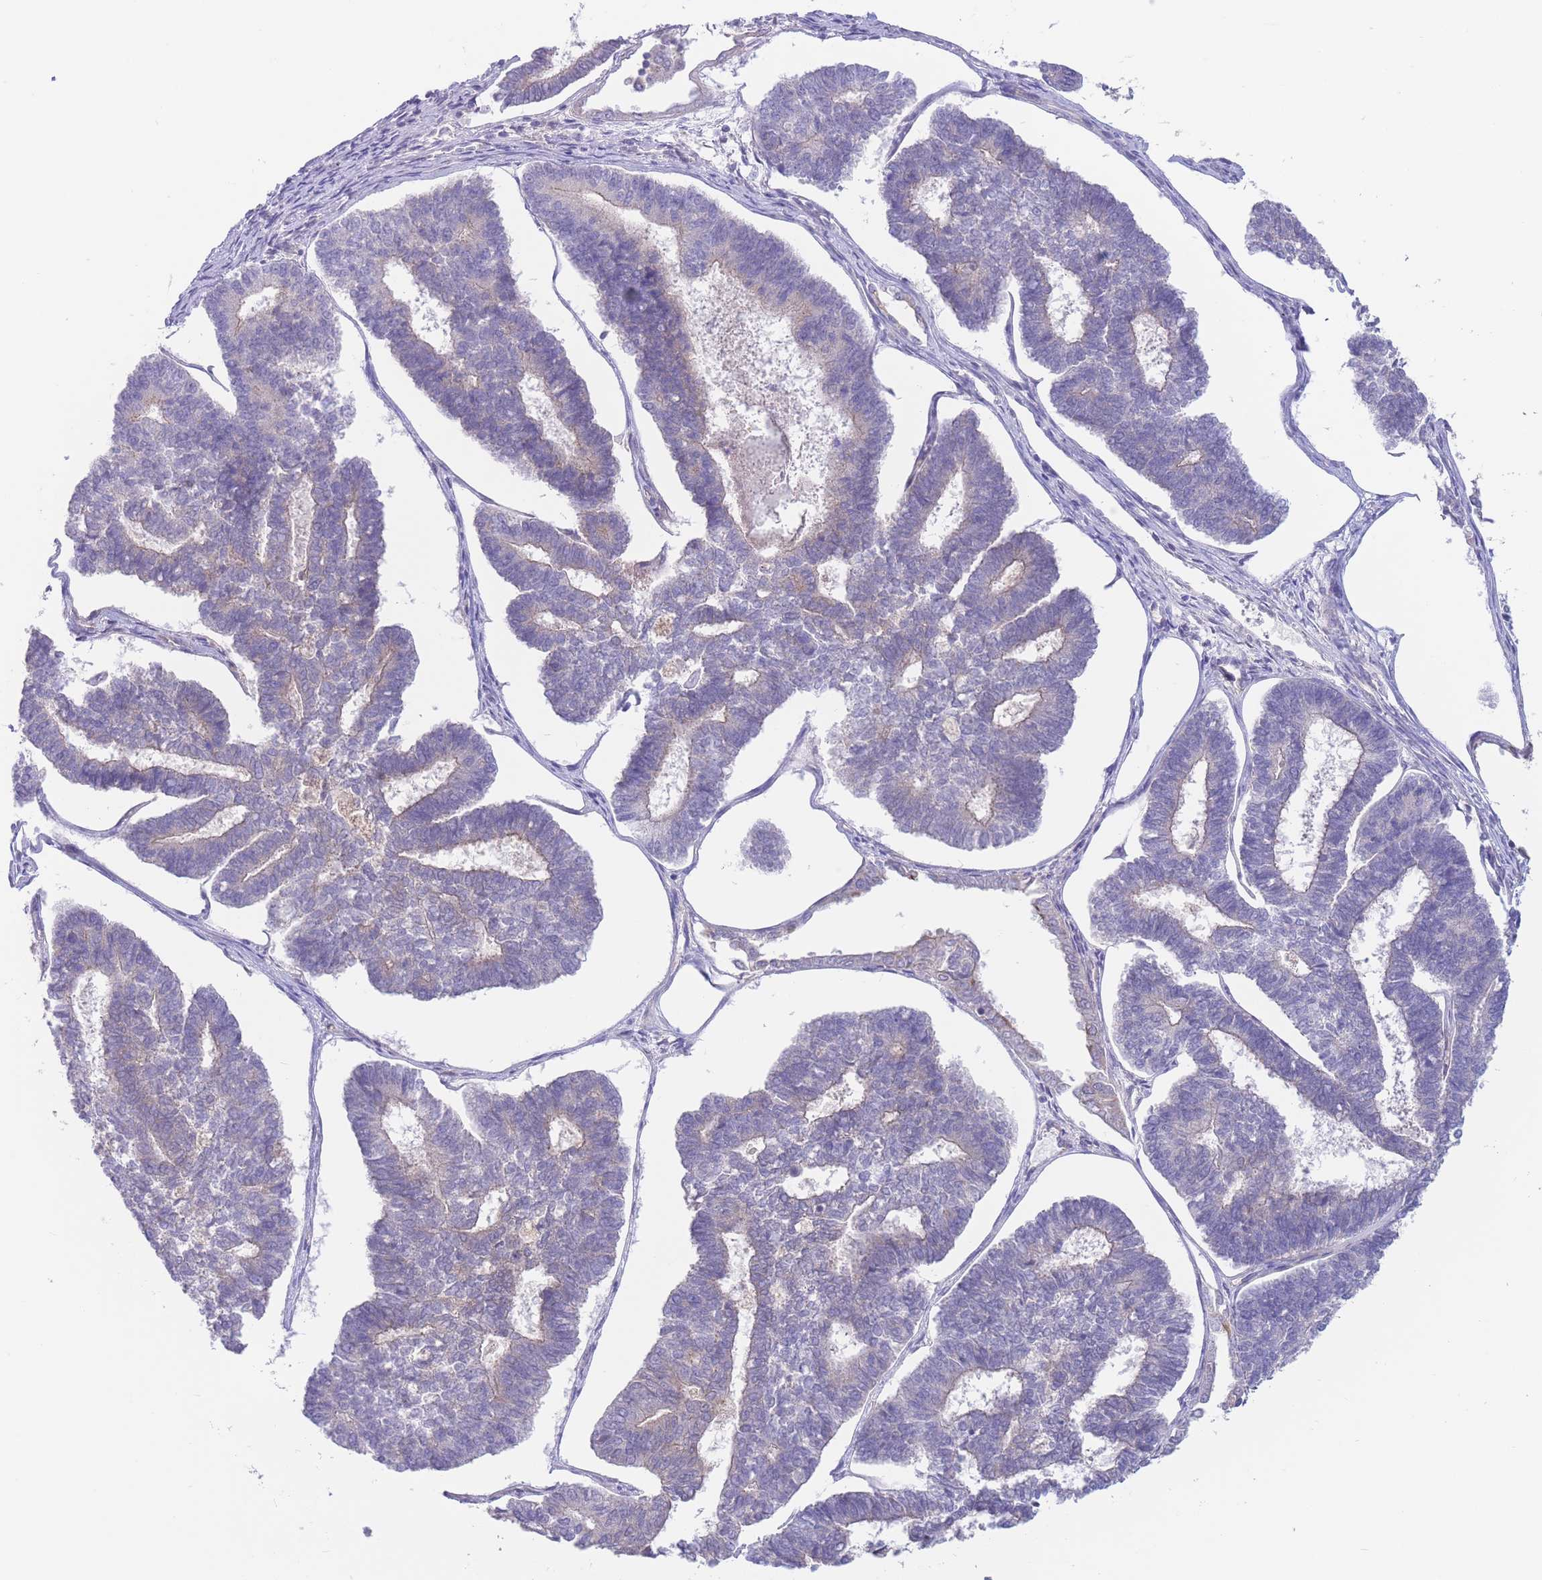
{"staining": {"intensity": "negative", "quantity": "none", "location": "none"}, "tissue": "endometrial cancer", "cell_type": "Tumor cells", "image_type": "cancer", "snomed": [{"axis": "morphology", "description": "Adenocarcinoma, NOS"}, {"axis": "topography", "description": "Endometrium"}], "caption": "A high-resolution photomicrograph shows immunohistochemistry (IHC) staining of endometrial cancer, which reveals no significant staining in tumor cells.", "gene": "ALS2CL", "patient": {"sex": "female", "age": 70}}